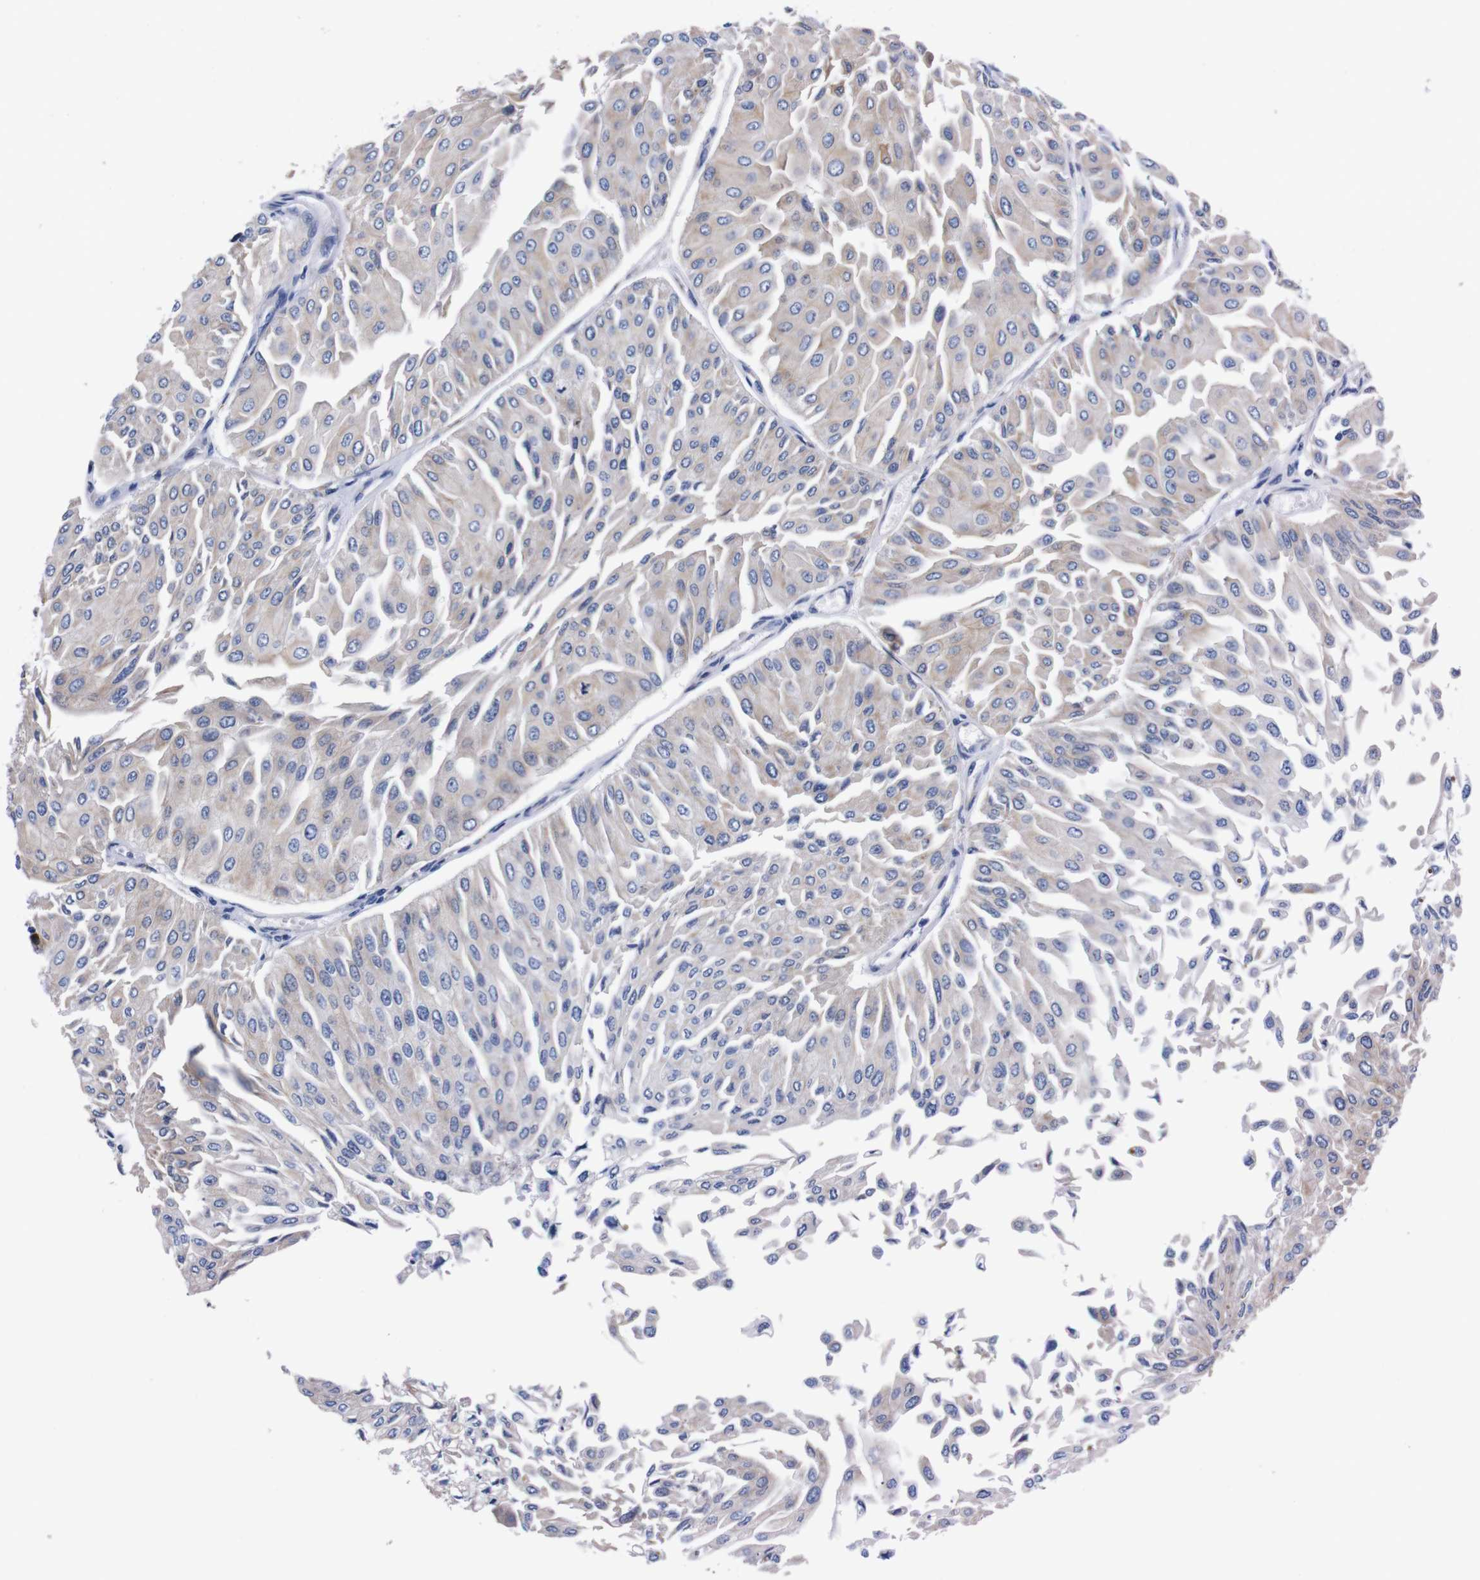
{"staining": {"intensity": "weak", "quantity": "<25%", "location": "cytoplasmic/membranous"}, "tissue": "urothelial cancer", "cell_type": "Tumor cells", "image_type": "cancer", "snomed": [{"axis": "morphology", "description": "Urothelial carcinoma, Low grade"}, {"axis": "topography", "description": "Urinary bladder"}], "caption": "This is a histopathology image of IHC staining of low-grade urothelial carcinoma, which shows no expression in tumor cells.", "gene": "NEBL", "patient": {"sex": "male", "age": 67}}